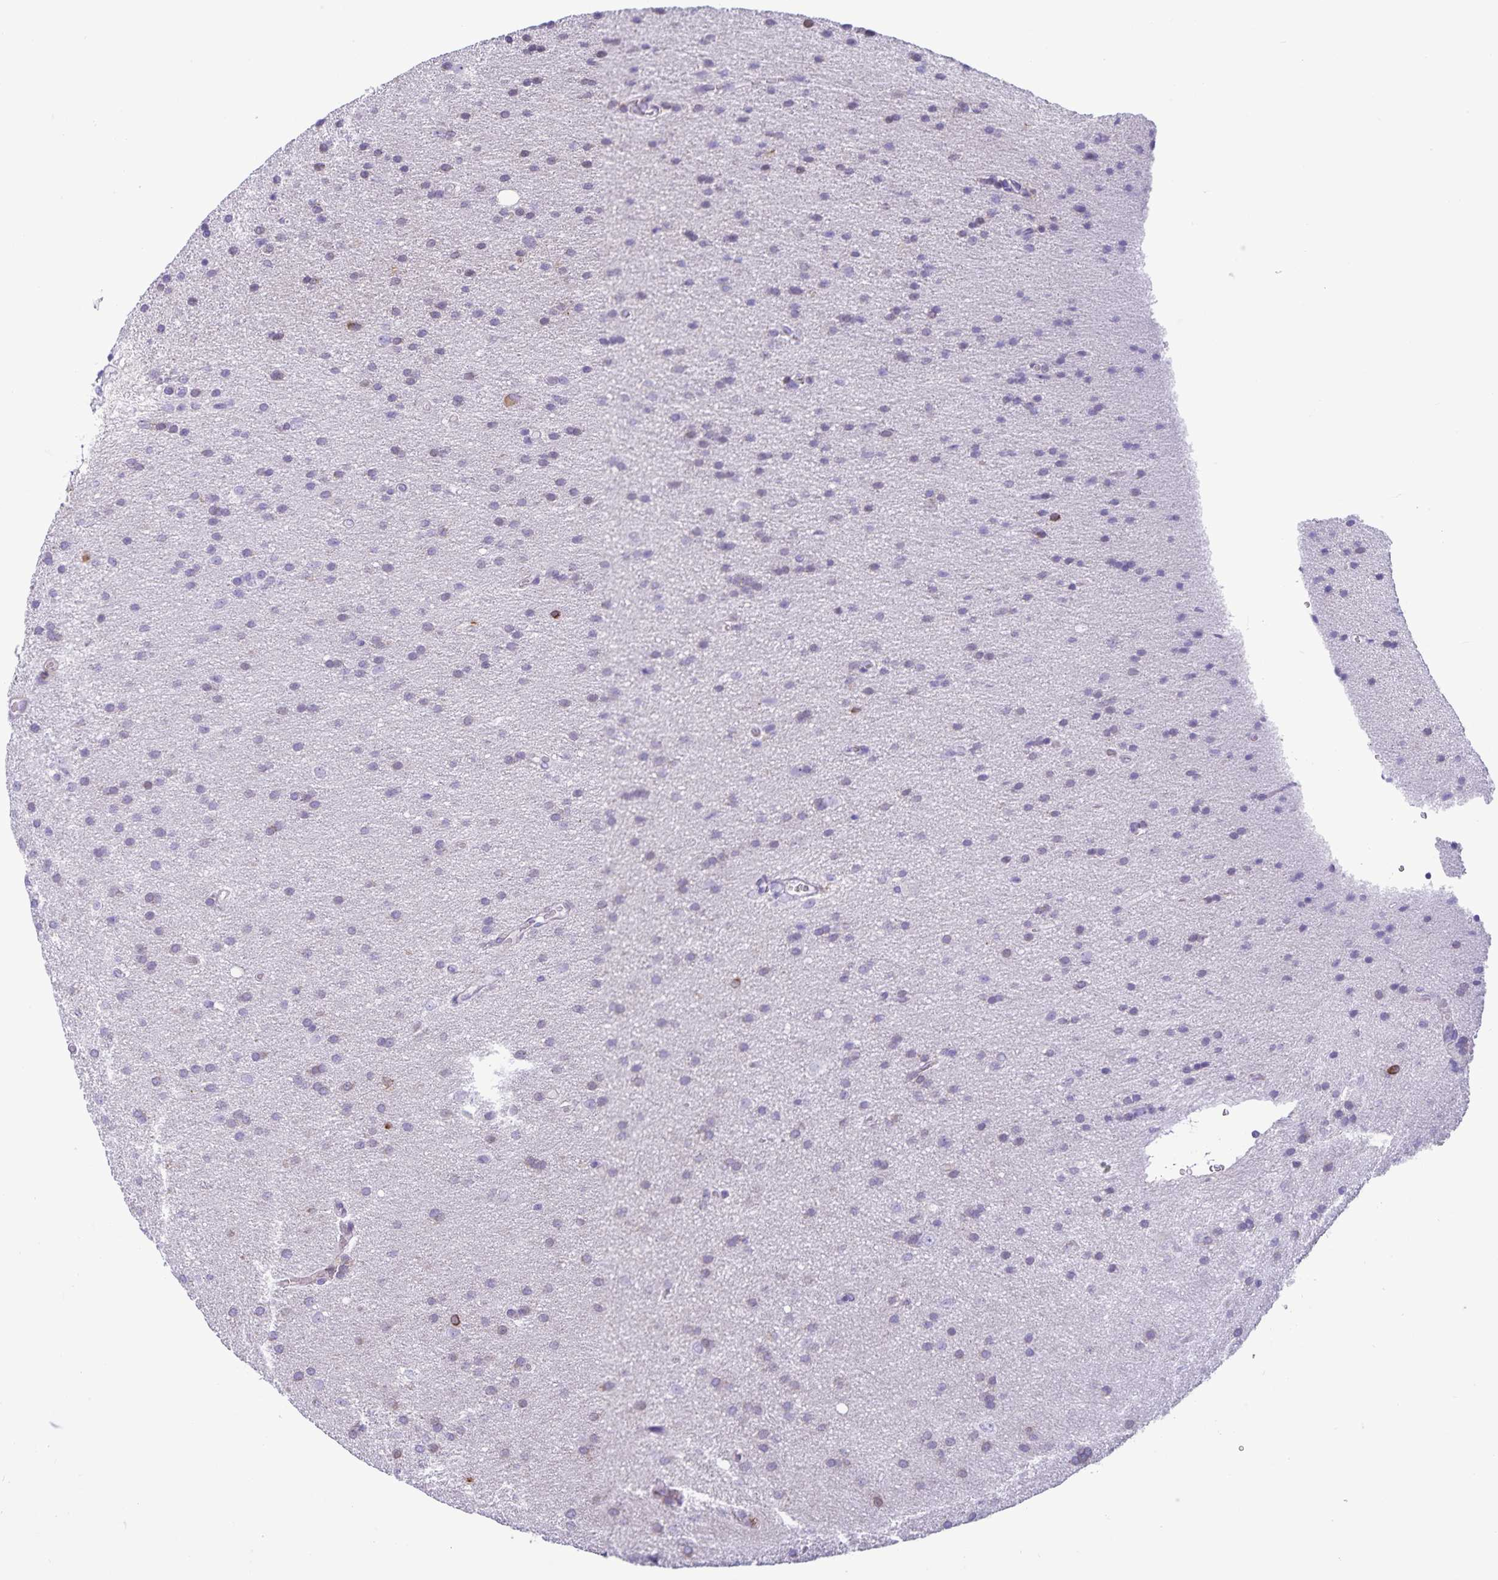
{"staining": {"intensity": "negative", "quantity": "none", "location": "none"}, "tissue": "glioma", "cell_type": "Tumor cells", "image_type": "cancer", "snomed": [{"axis": "morphology", "description": "Glioma, malignant, Low grade"}, {"axis": "topography", "description": "Brain"}], "caption": "The IHC micrograph has no significant positivity in tumor cells of malignant low-grade glioma tissue. (DAB immunohistochemistry, high magnification).", "gene": "RCN1", "patient": {"sex": "female", "age": 54}}